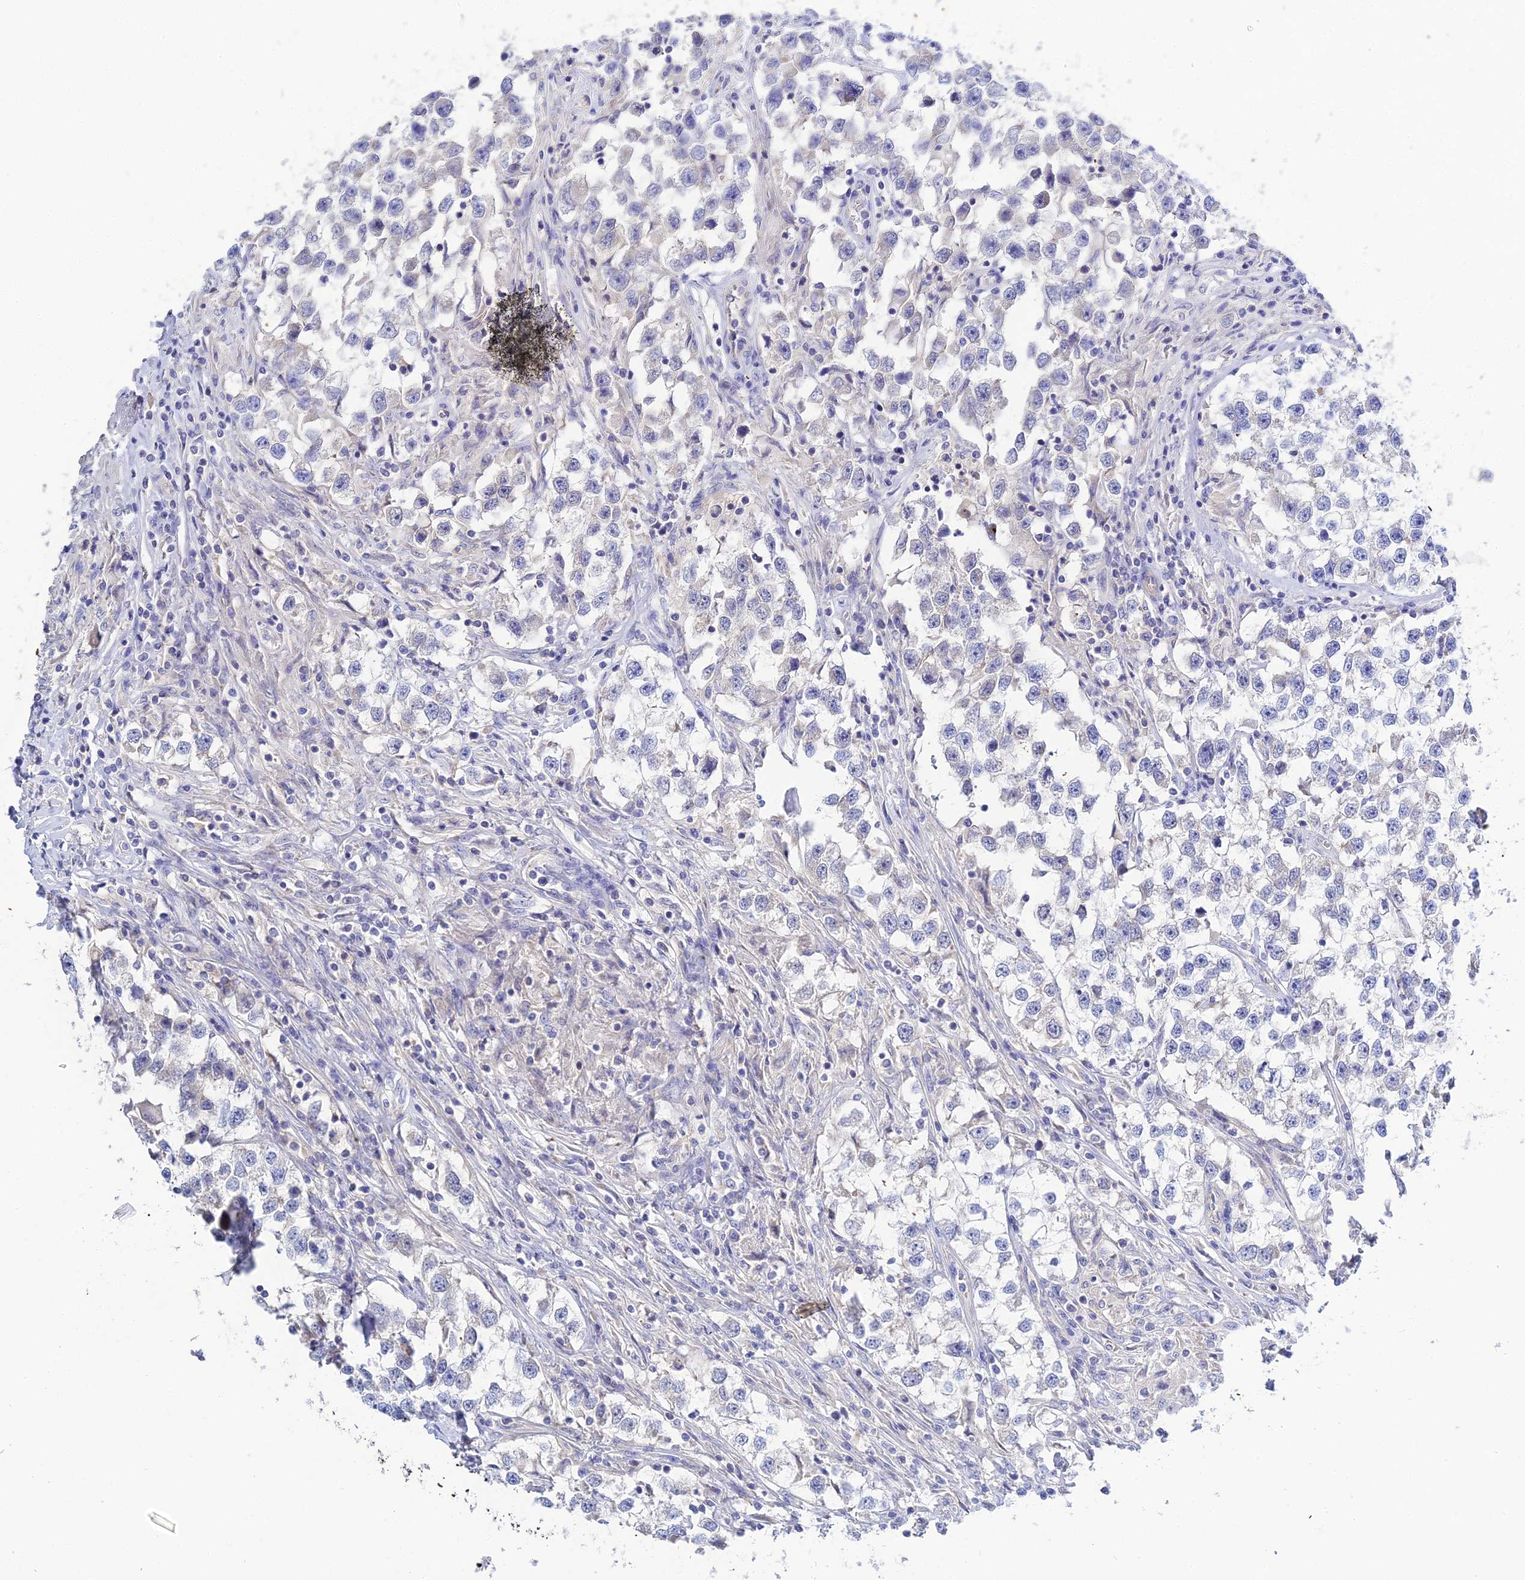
{"staining": {"intensity": "negative", "quantity": "none", "location": "none"}, "tissue": "testis cancer", "cell_type": "Tumor cells", "image_type": "cancer", "snomed": [{"axis": "morphology", "description": "Seminoma, NOS"}, {"axis": "topography", "description": "Testis"}], "caption": "Immunohistochemistry of human seminoma (testis) displays no positivity in tumor cells.", "gene": "APOBEC3H", "patient": {"sex": "male", "age": 46}}